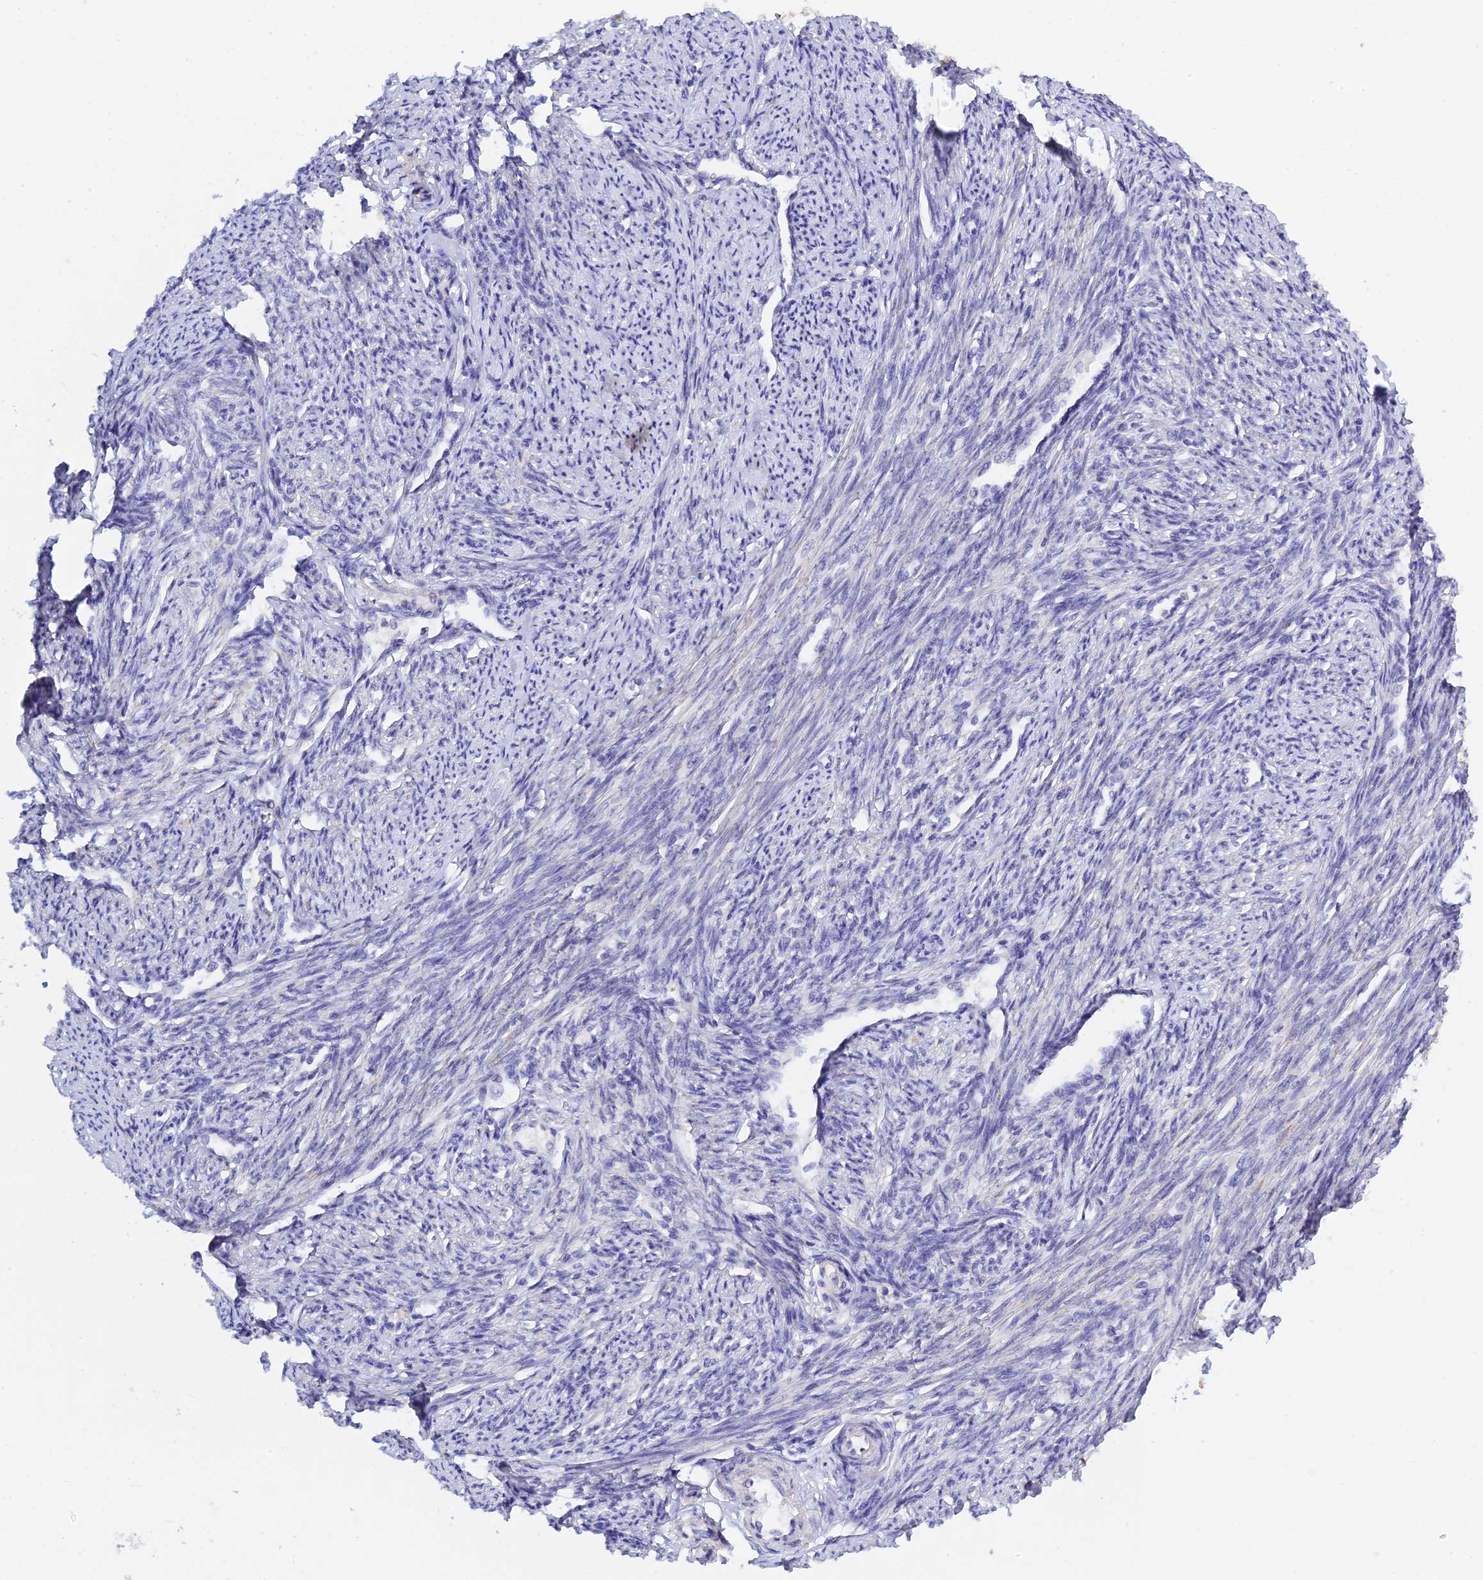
{"staining": {"intensity": "moderate", "quantity": "<25%", "location": "cytoplasmic/membranous"}, "tissue": "smooth muscle", "cell_type": "Smooth muscle cells", "image_type": "normal", "snomed": [{"axis": "morphology", "description": "Normal tissue, NOS"}, {"axis": "topography", "description": "Smooth muscle"}, {"axis": "topography", "description": "Uterus"}], "caption": "Immunohistochemistry of normal smooth muscle displays low levels of moderate cytoplasmic/membranous staining in about <25% of smooth muscle cells. Nuclei are stained in blue.", "gene": "RPGRIP1L", "patient": {"sex": "female", "age": 59}}